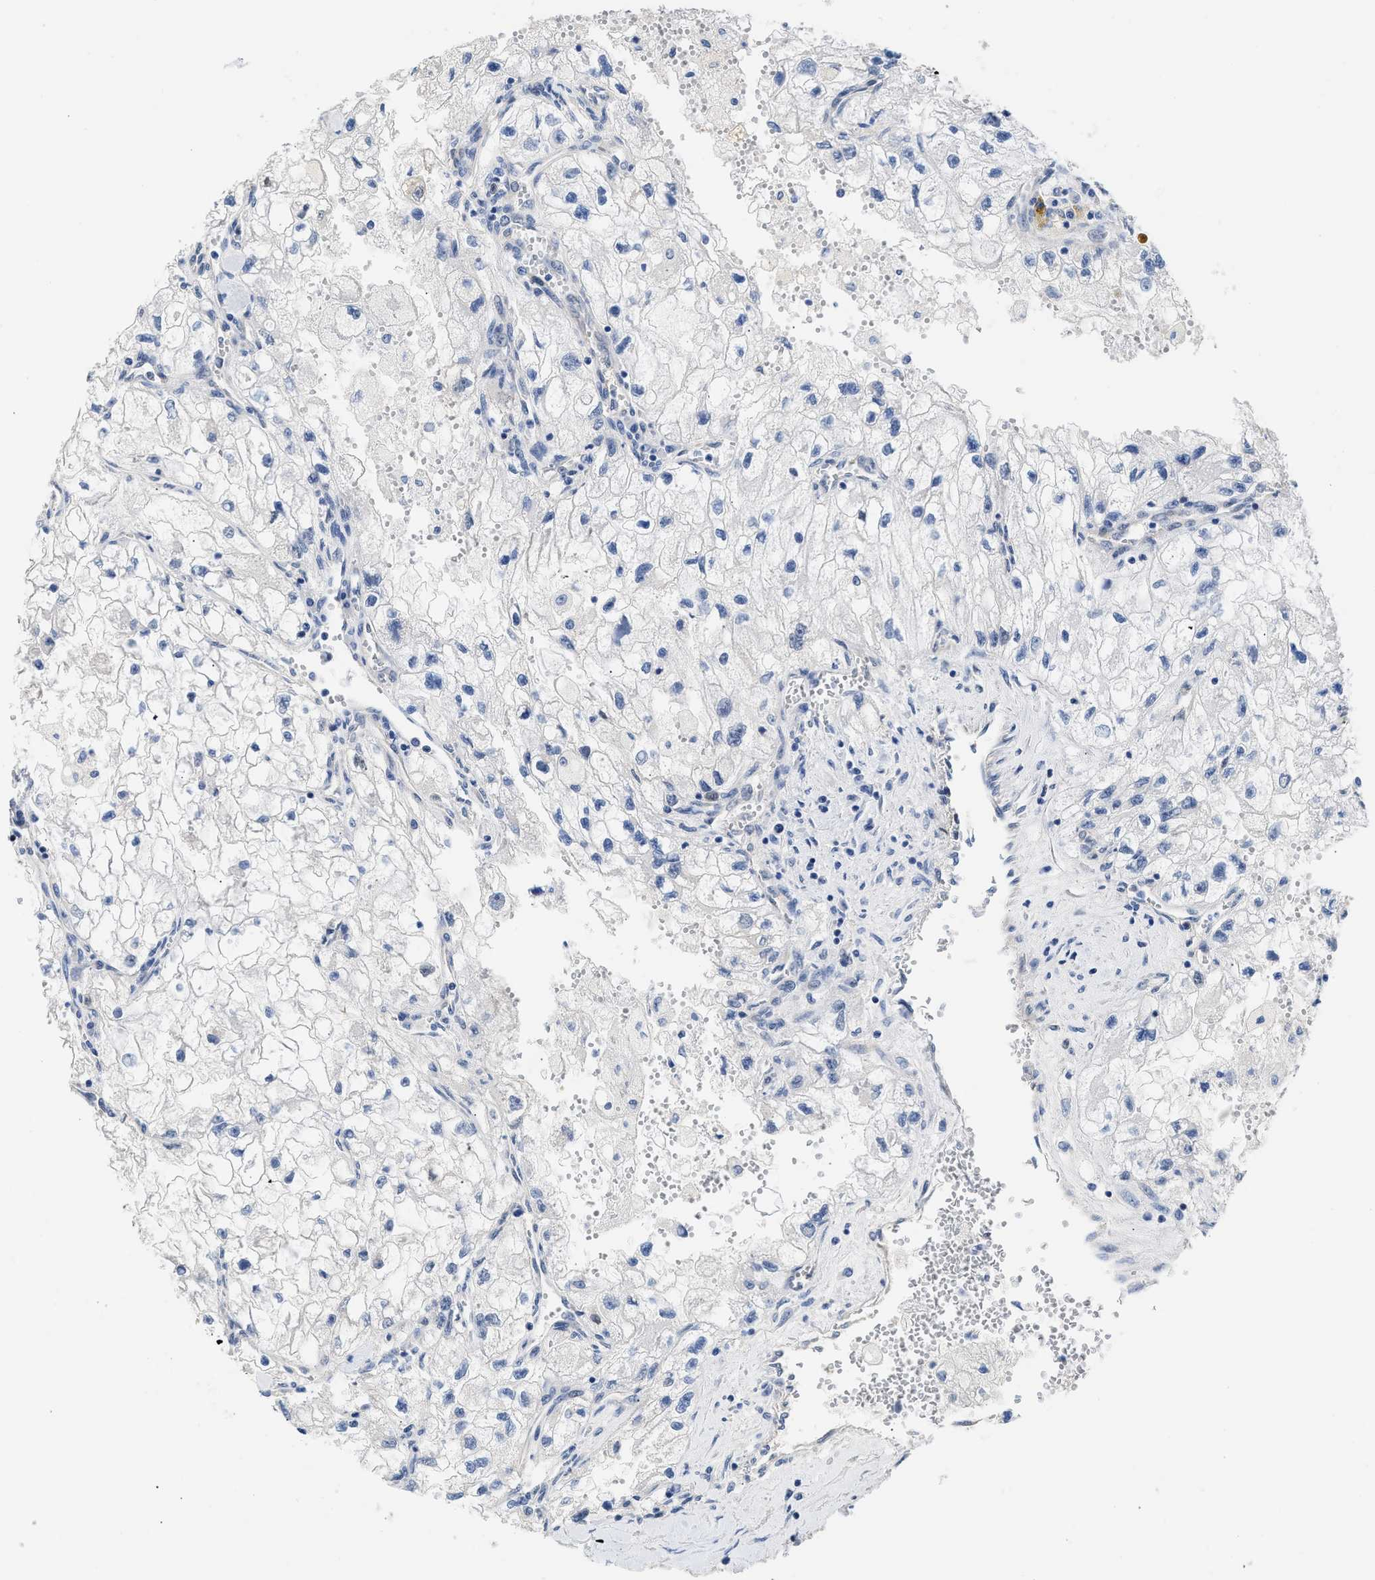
{"staining": {"intensity": "negative", "quantity": "none", "location": "none"}, "tissue": "renal cancer", "cell_type": "Tumor cells", "image_type": "cancer", "snomed": [{"axis": "morphology", "description": "Adenocarcinoma, NOS"}, {"axis": "topography", "description": "Kidney"}], "caption": "A micrograph of human renal cancer is negative for staining in tumor cells.", "gene": "XPO5", "patient": {"sex": "female", "age": 70}}